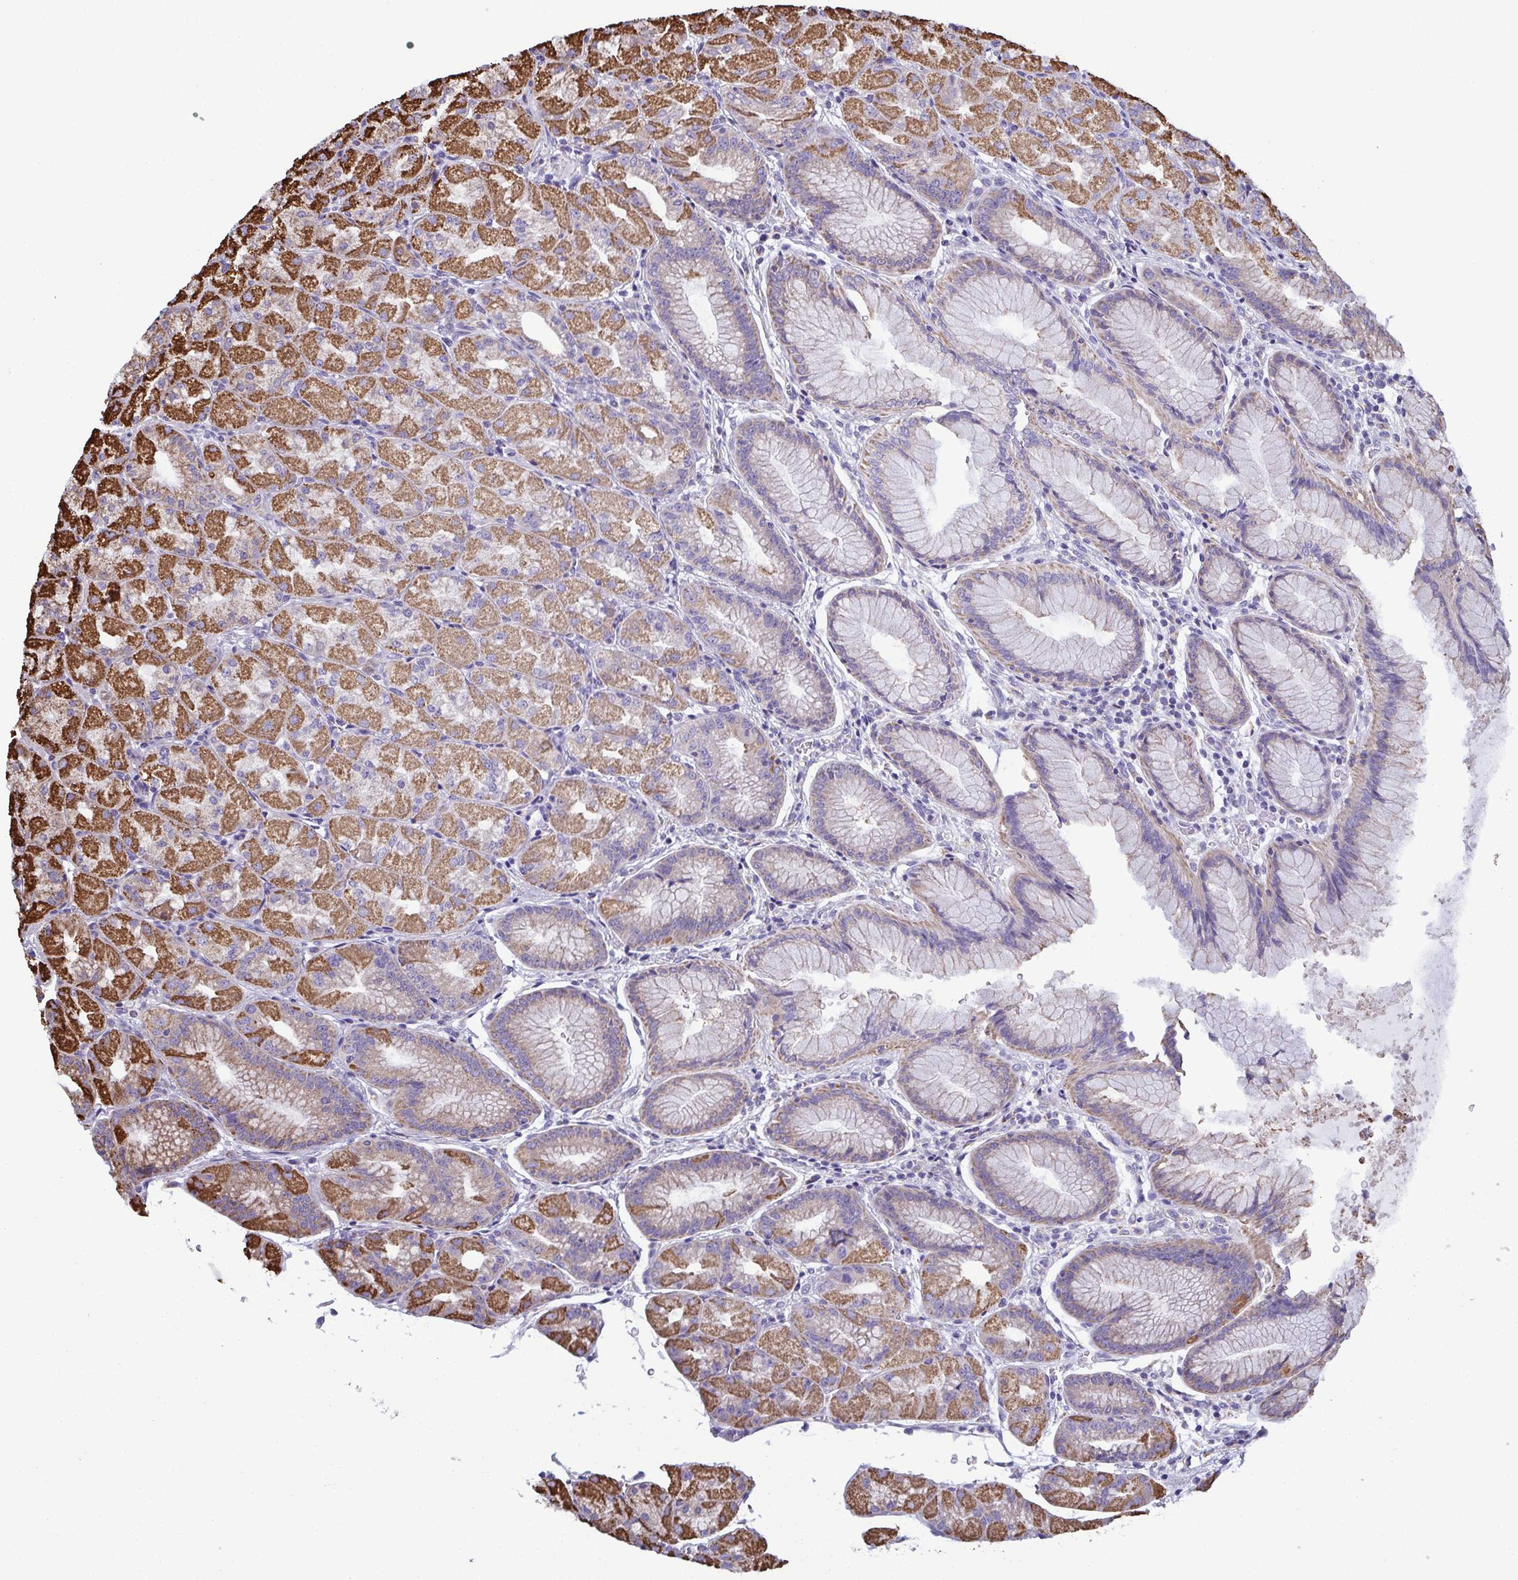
{"staining": {"intensity": "strong", "quantity": "25%-75%", "location": "cytoplasmic/membranous"}, "tissue": "stomach", "cell_type": "Glandular cells", "image_type": "normal", "snomed": [{"axis": "morphology", "description": "Normal tissue, NOS"}, {"axis": "topography", "description": "Stomach, upper"}, {"axis": "topography", "description": "Stomach"}], "caption": "Immunohistochemistry image of unremarkable stomach: human stomach stained using IHC reveals high levels of strong protein expression localized specifically in the cytoplasmic/membranous of glandular cells, appearing as a cytoplasmic/membranous brown color.", "gene": "CSDE1", "patient": {"sex": "male", "age": 48}}